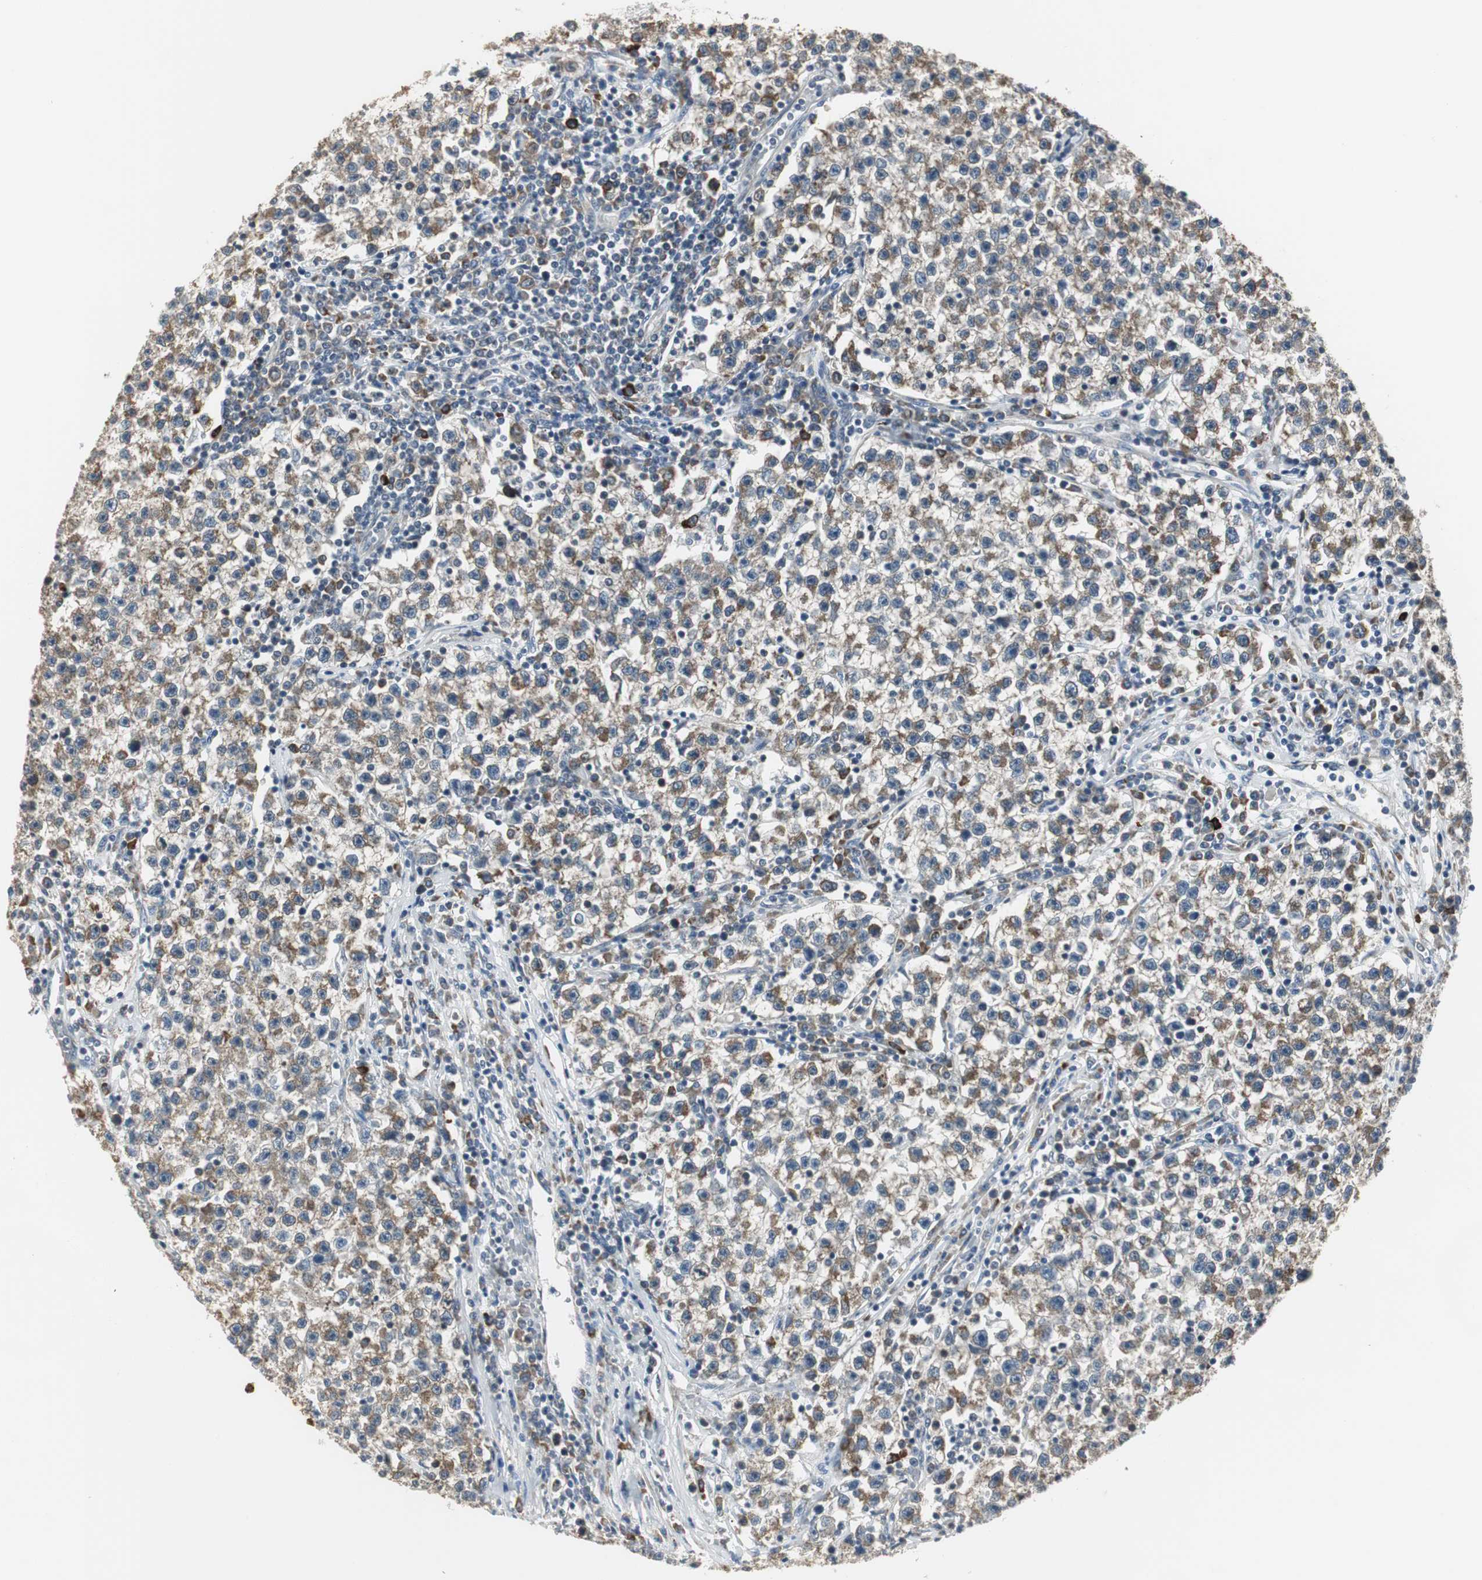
{"staining": {"intensity": "moderate", "quantity": ">75%", "location": "cytoplasmic/membranous"}, "tissue": "testis cancer", "cell_type": "Tumor cells", "image_type": "cancer", "snomed": [{"axis": "morphology", "description": "Seminoma, NOS"}, {"axis": "topography", "description": "Testis"}], "caption": "Immunohistochemical staining of seminoma (testis) reveals medium levels of moderate cytoplasmic/membranous protein positivity in approximately >75% of tumor cells.", "gene": "CCT5", "patient": {"sex": "male", "age": 22}}